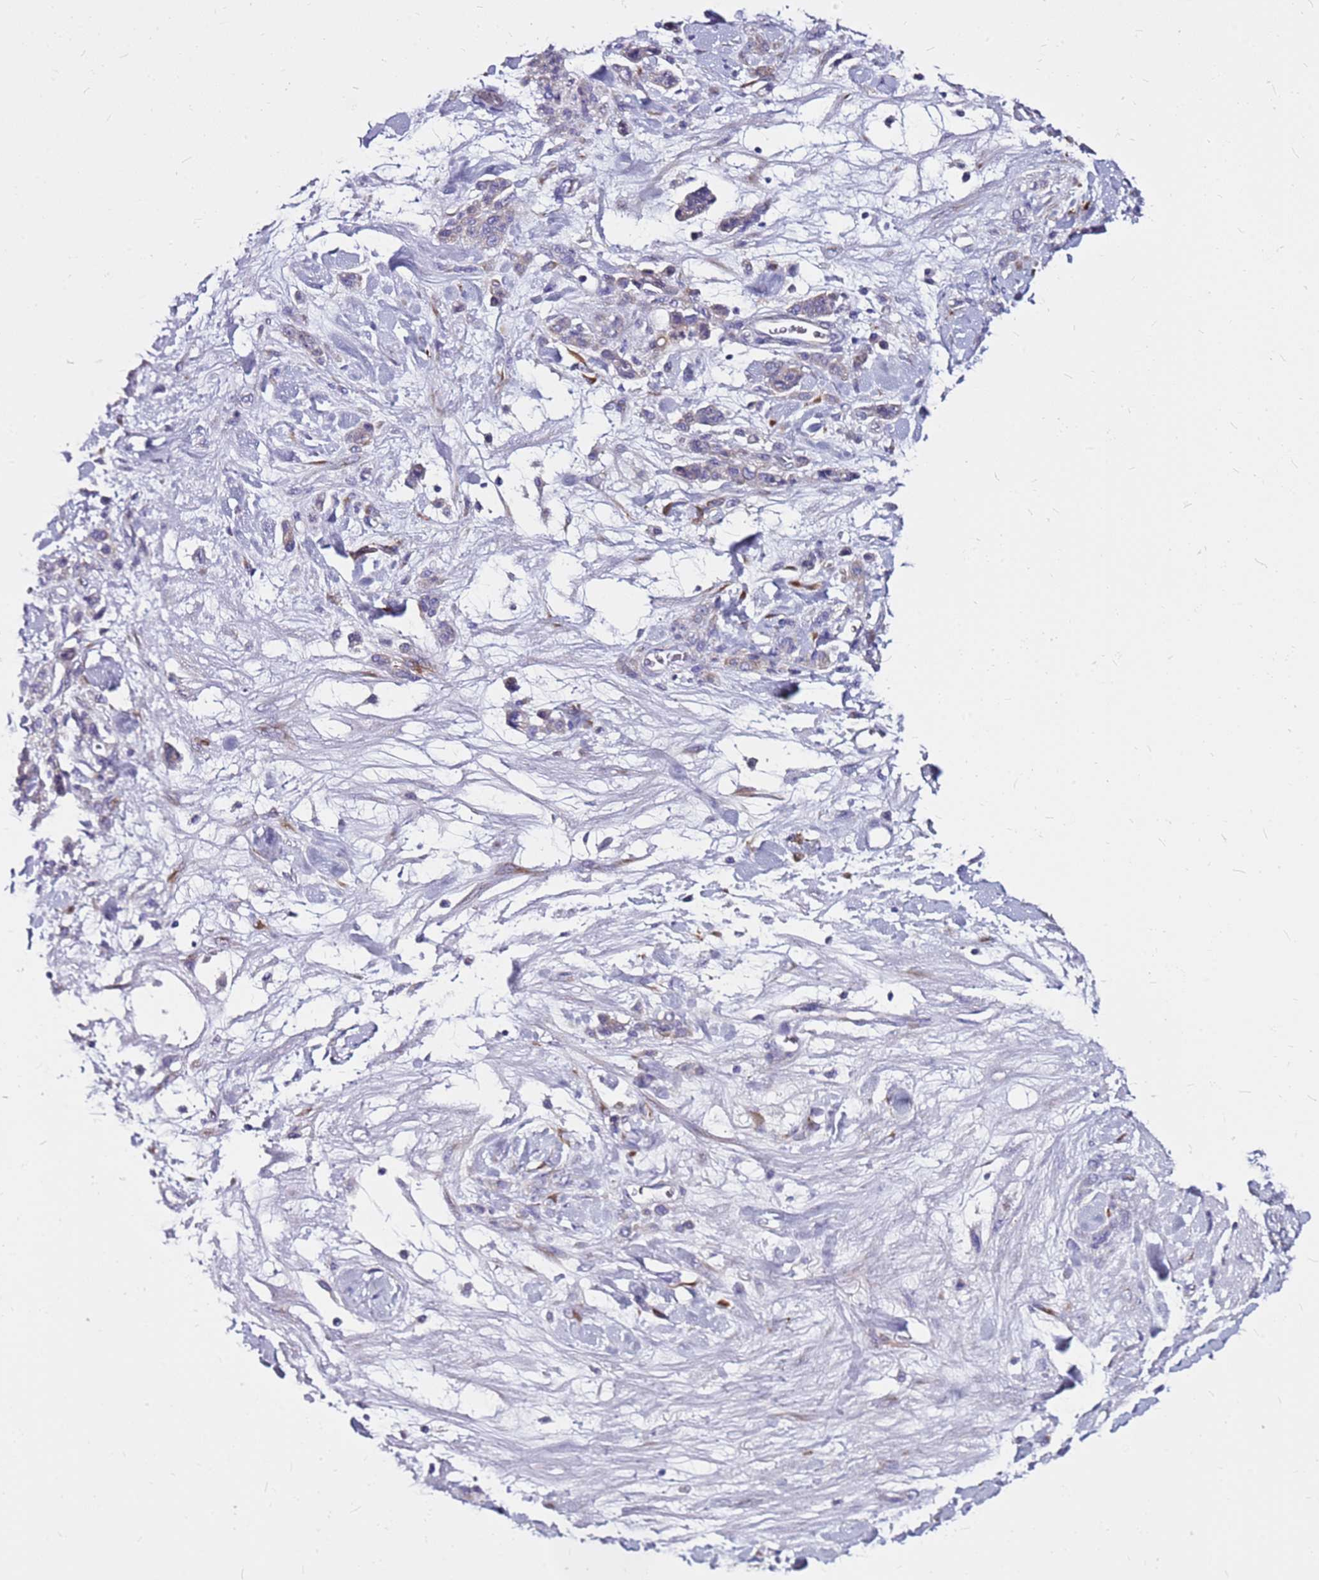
{"staining": {"intensity": "negative", "quantity": "none", "location": "none"}, "tissue": "stomach cancer", "cell_type": "Tumor cells", "image_type": "cancer", "snomed": [{"axis": "morphology", "description": "Normal tissue, NOS"}, {"axis": "morphology", "description": "Adenocarcinoma, NOS"}, {"axis": "topography", "description": "Stomach"}], "caption": "Tumor cells are negative for protein expression in human stomach cancer (adenocarcinoma).", "gene": "CASD1", "patient": {"sex": "male", "age": 82}}